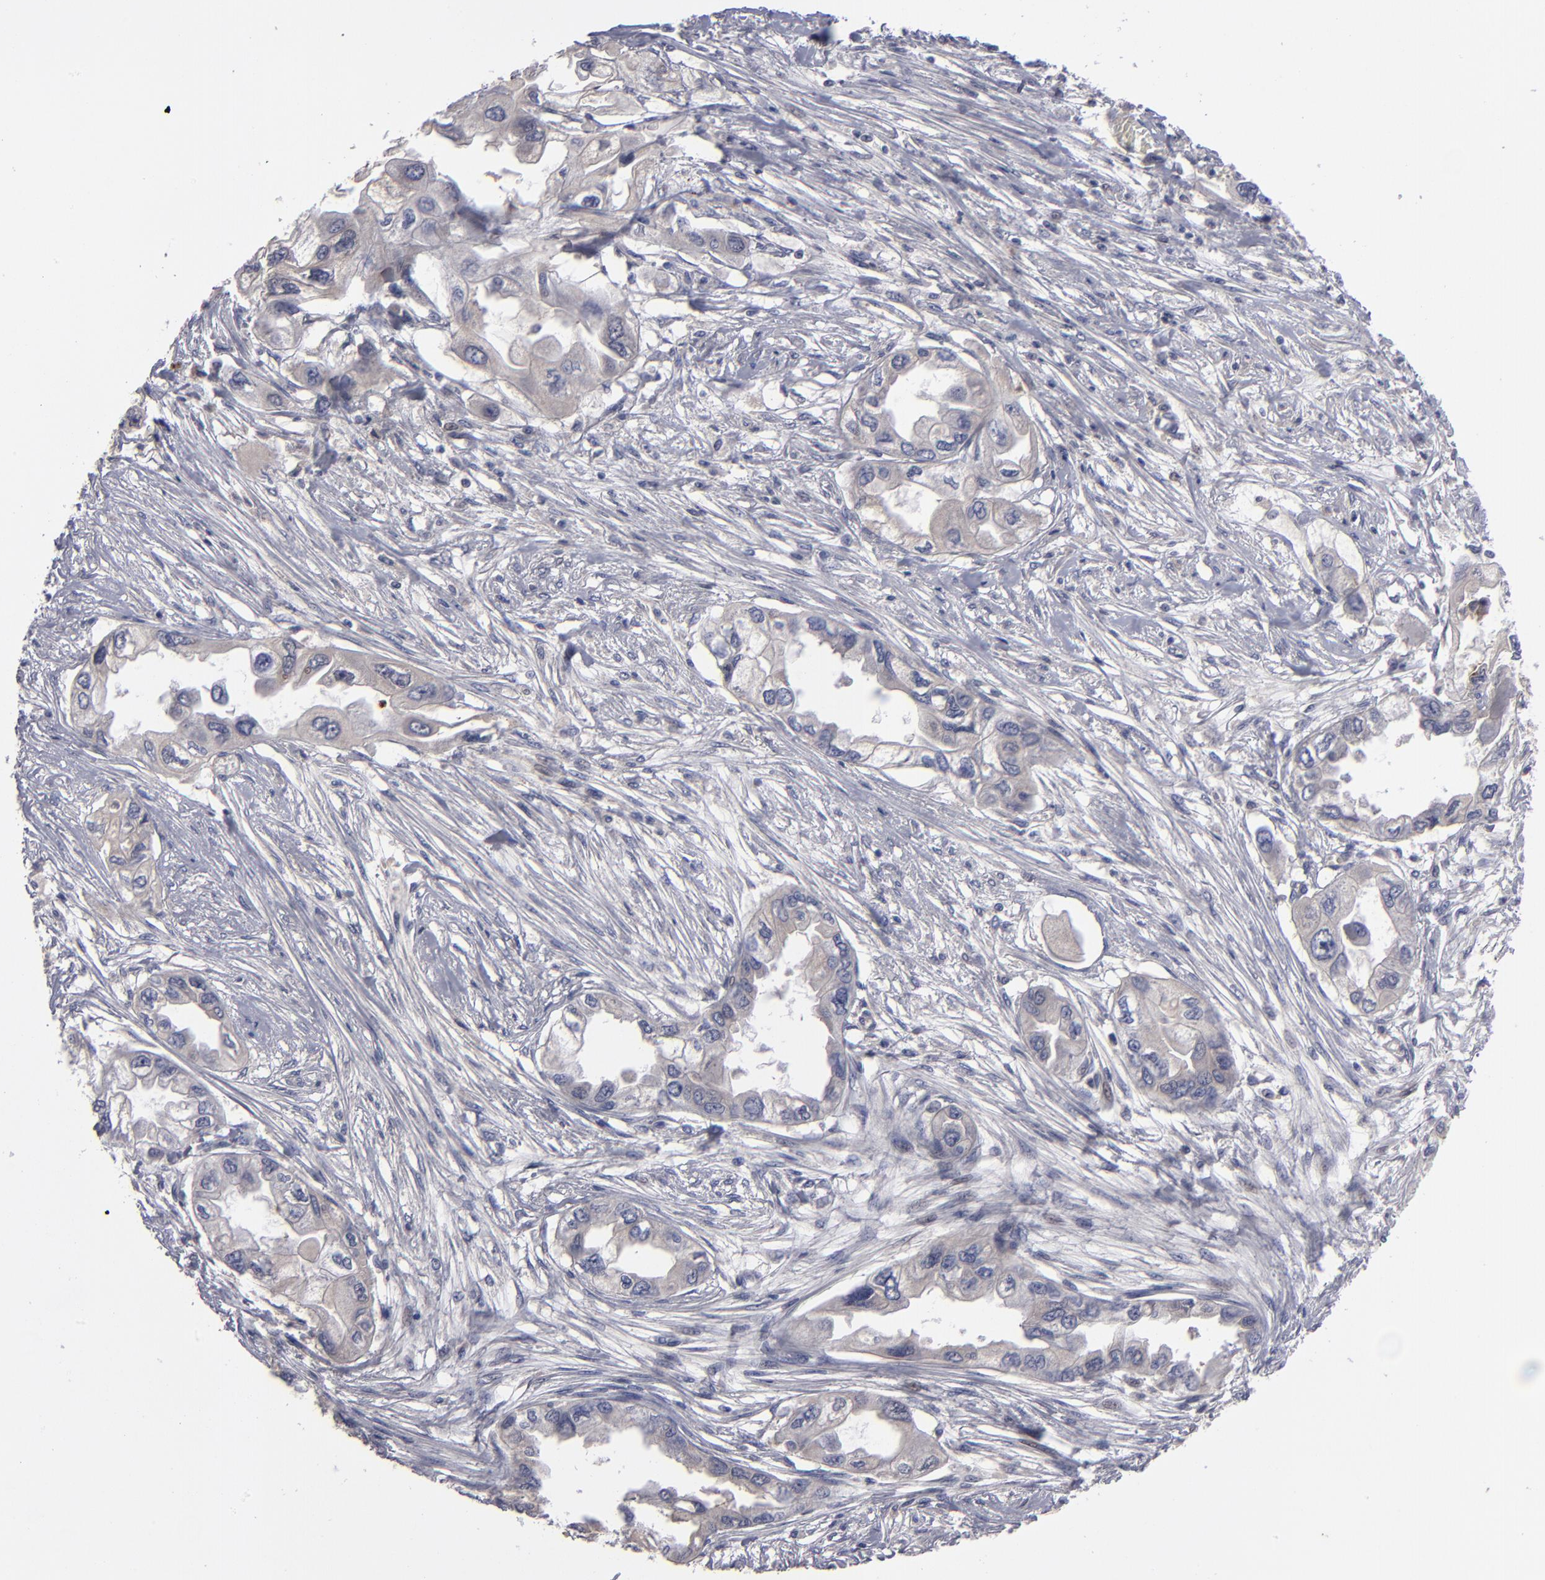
{"staining": {"intensity": "negative", "quantity": "none", "location": "none"}, "tissue": "endometrial cancer", "cell_type": "Tumor cells", "image_type": "cancer", "snomed": [{"axis": "morphology", "description": "Adenocarcinoma, NOS"}, {"axis": "topography", "description": "Endometrium"}], "caption": "Endometrial cancer was stained to show a protein in brown. There is no significant staining in tumor cells.", "gene": "GPM6B", "patient": {"sex": "female", "age": 67}}